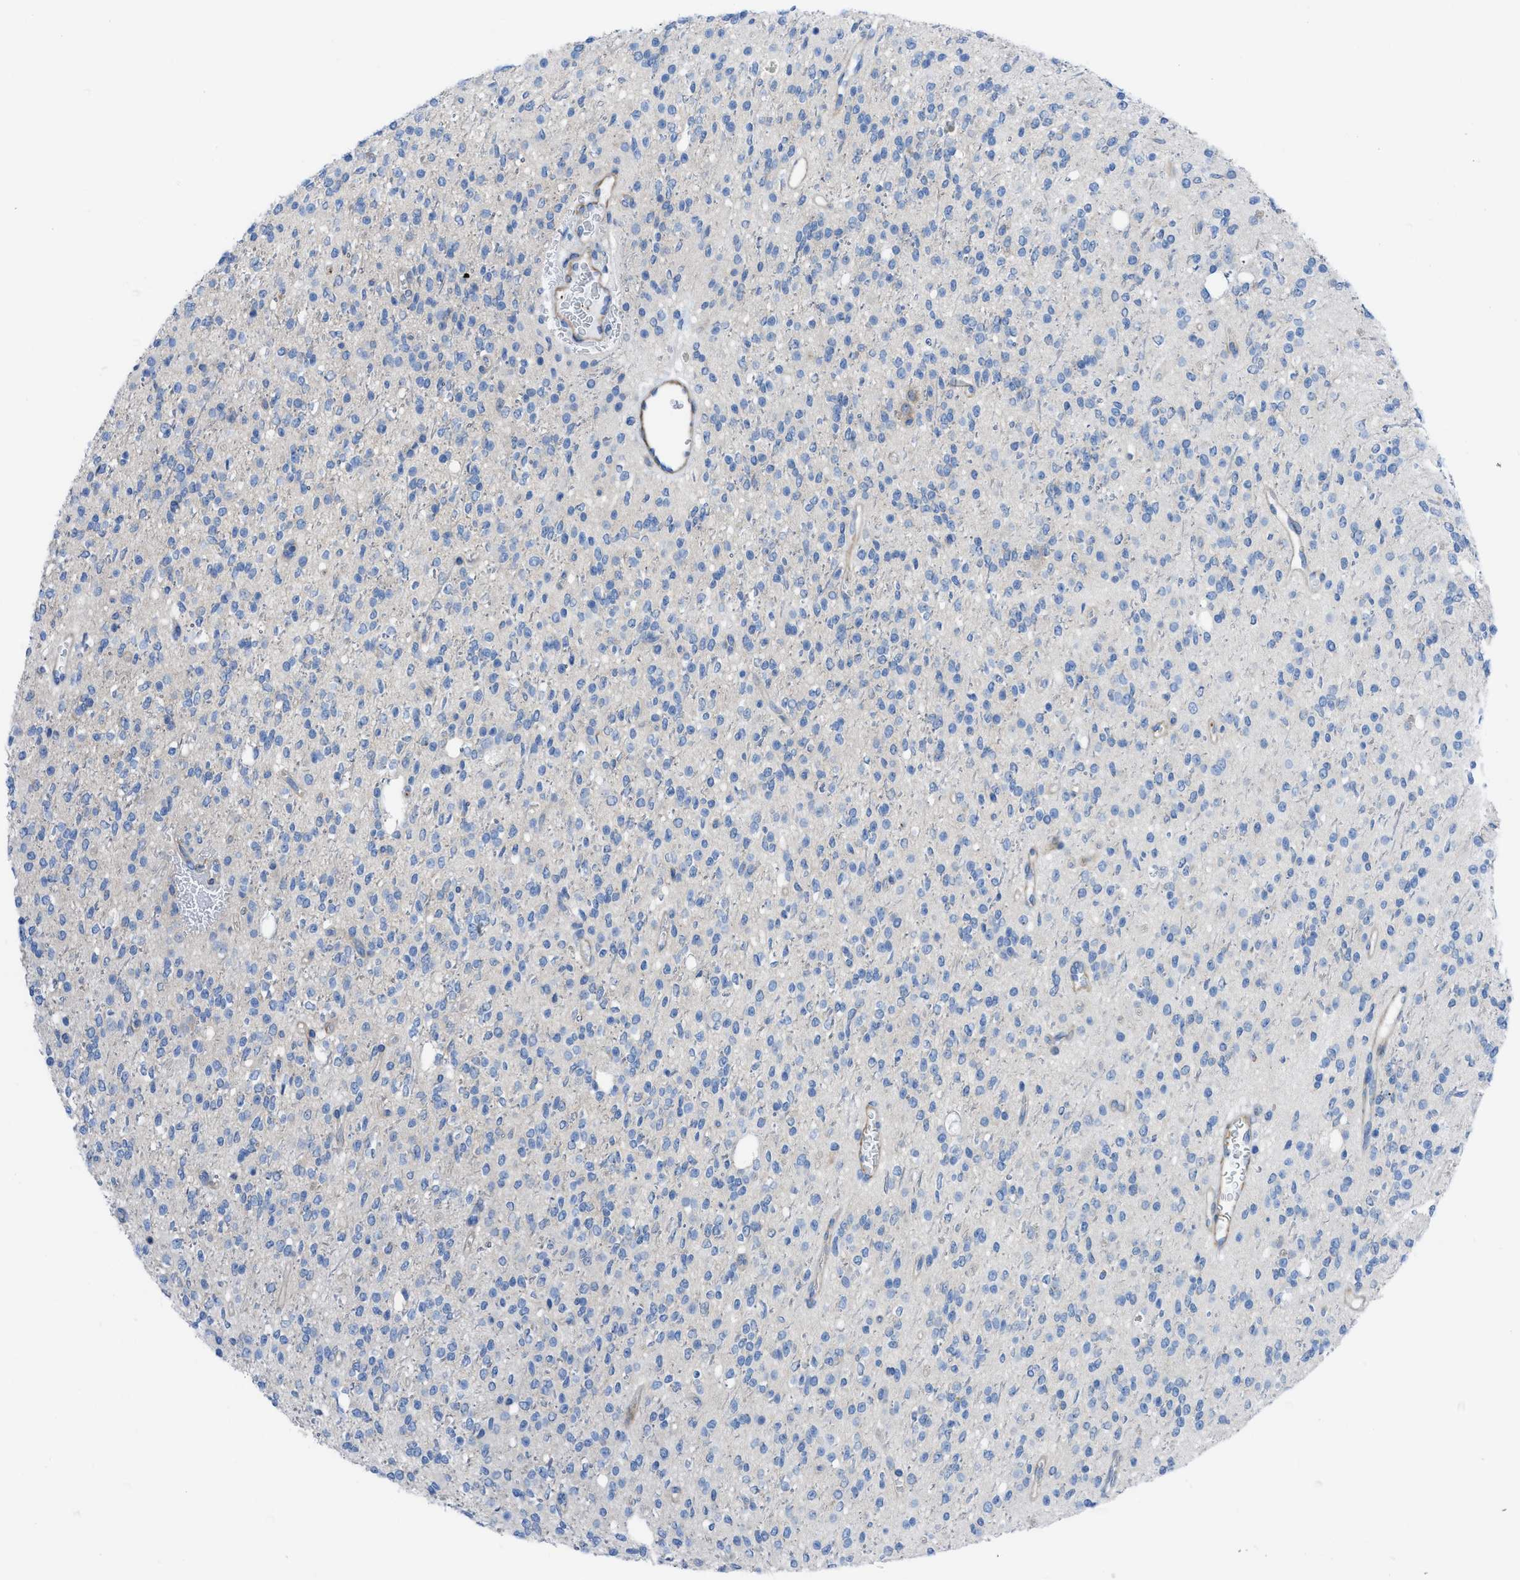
{"staining": {"intensity": "negative", "quantity": "none", "location": "none"}, "tissue": "glioma", "cell_type": "Tumor cells", "image_type": "cancer", "snomed": [{"axis": "morphology", "description": "Glioma, malignant, High grade"}, {"axis": "topography", "description": "Brain"}], "caption": "Tumor cells are negative for brown protein staining in glioma.", "gene": "KCNH7", "patient": {"sex": "male", "age": 34}}